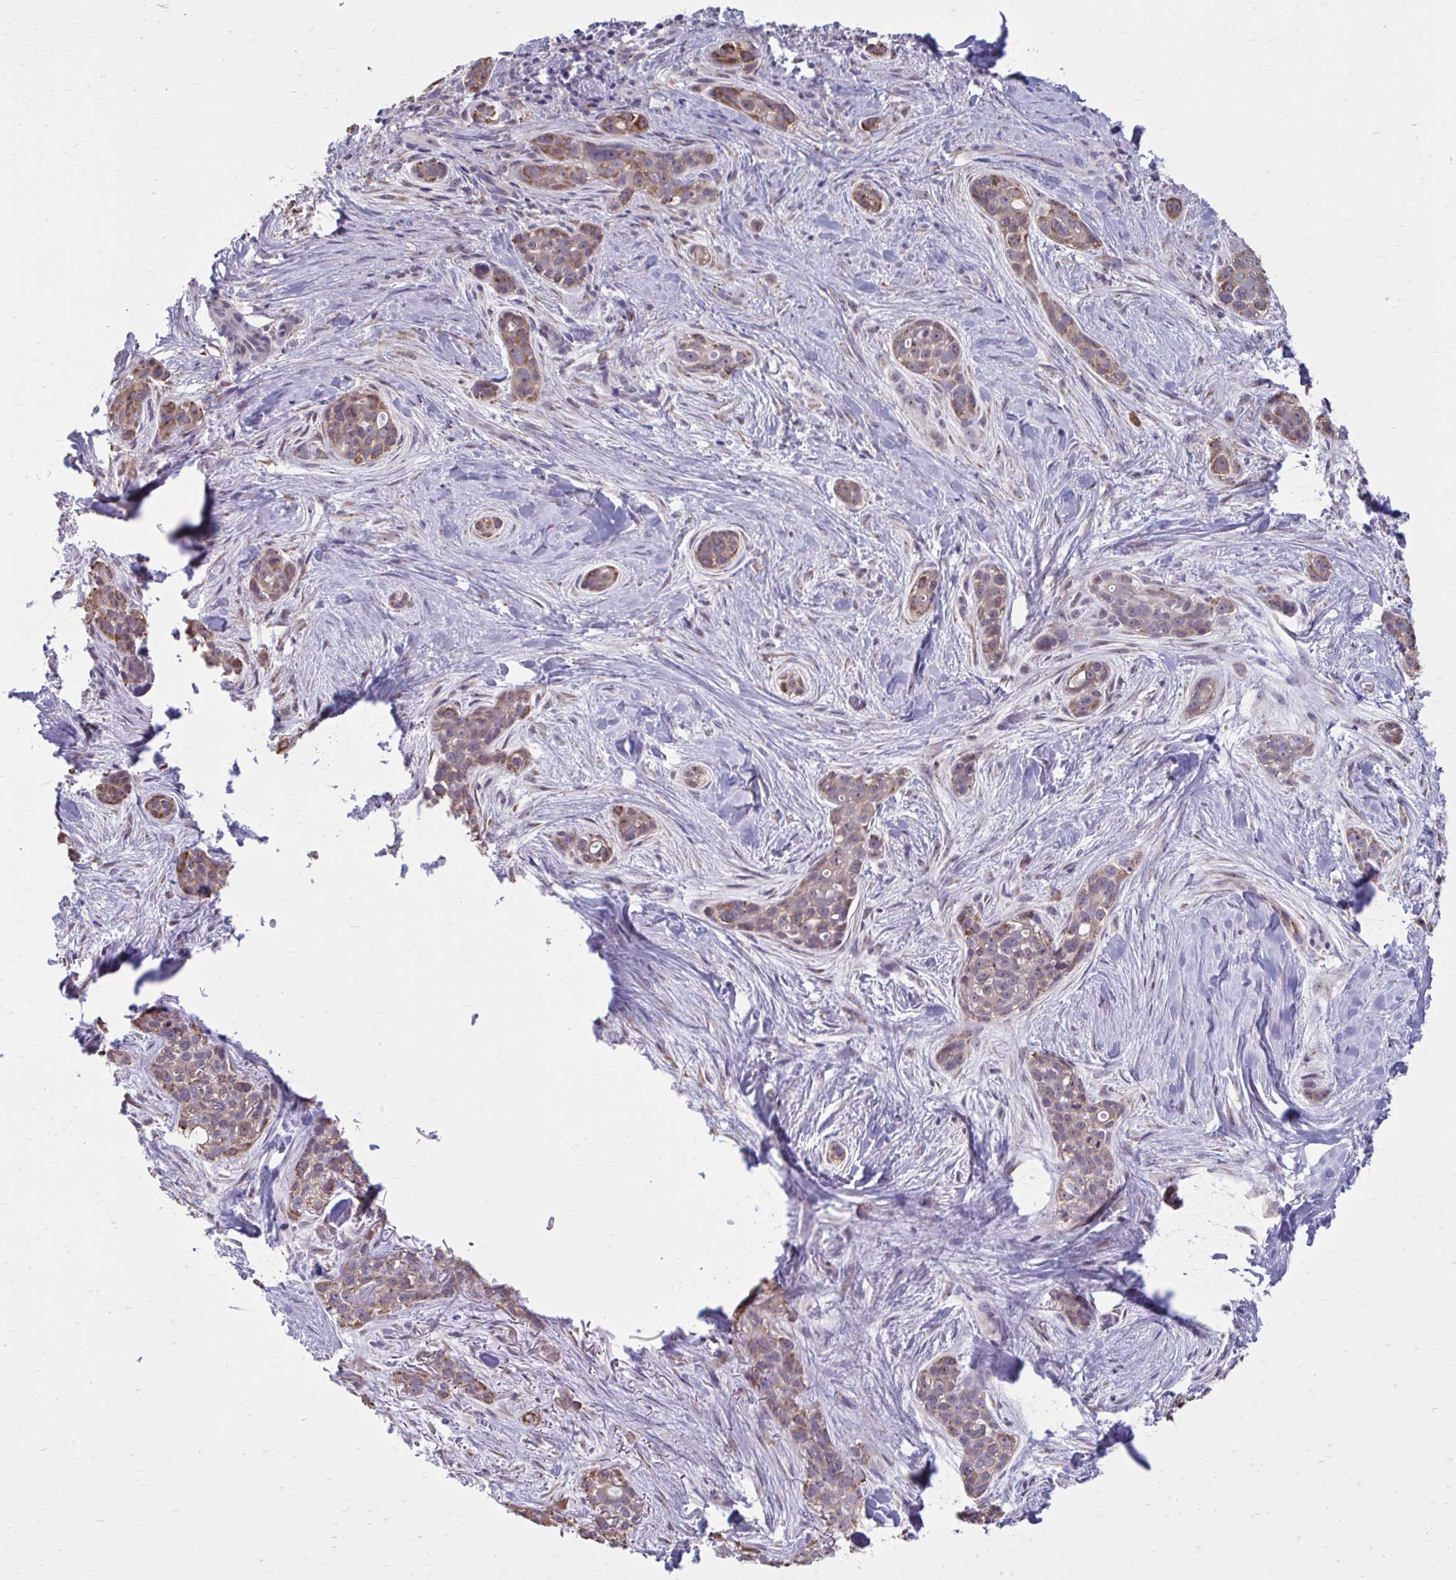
{"staining": {"intensity": "moderate", "quantity": ">75%", "location": "cytoplasmic/membranous"}, "tissue": "skin cancer", "cell_type": "Tumor cells", "image_type": "cancer", "snomed": [{"axis": "morphology", "description": "Basal cell carcinoma"}, {"axis": "topography", "description": "Skin"}], "caption": "Immunohistochemistry photomicrograph of human skin basal cell carcinoma stained for a protein (brown), which displays medium levels of moderate cytoplasmic/membranous staining in about >75% of tumor cells.", "gene": "PROSER1", "patient": {"sex": "female", "age": 79}}